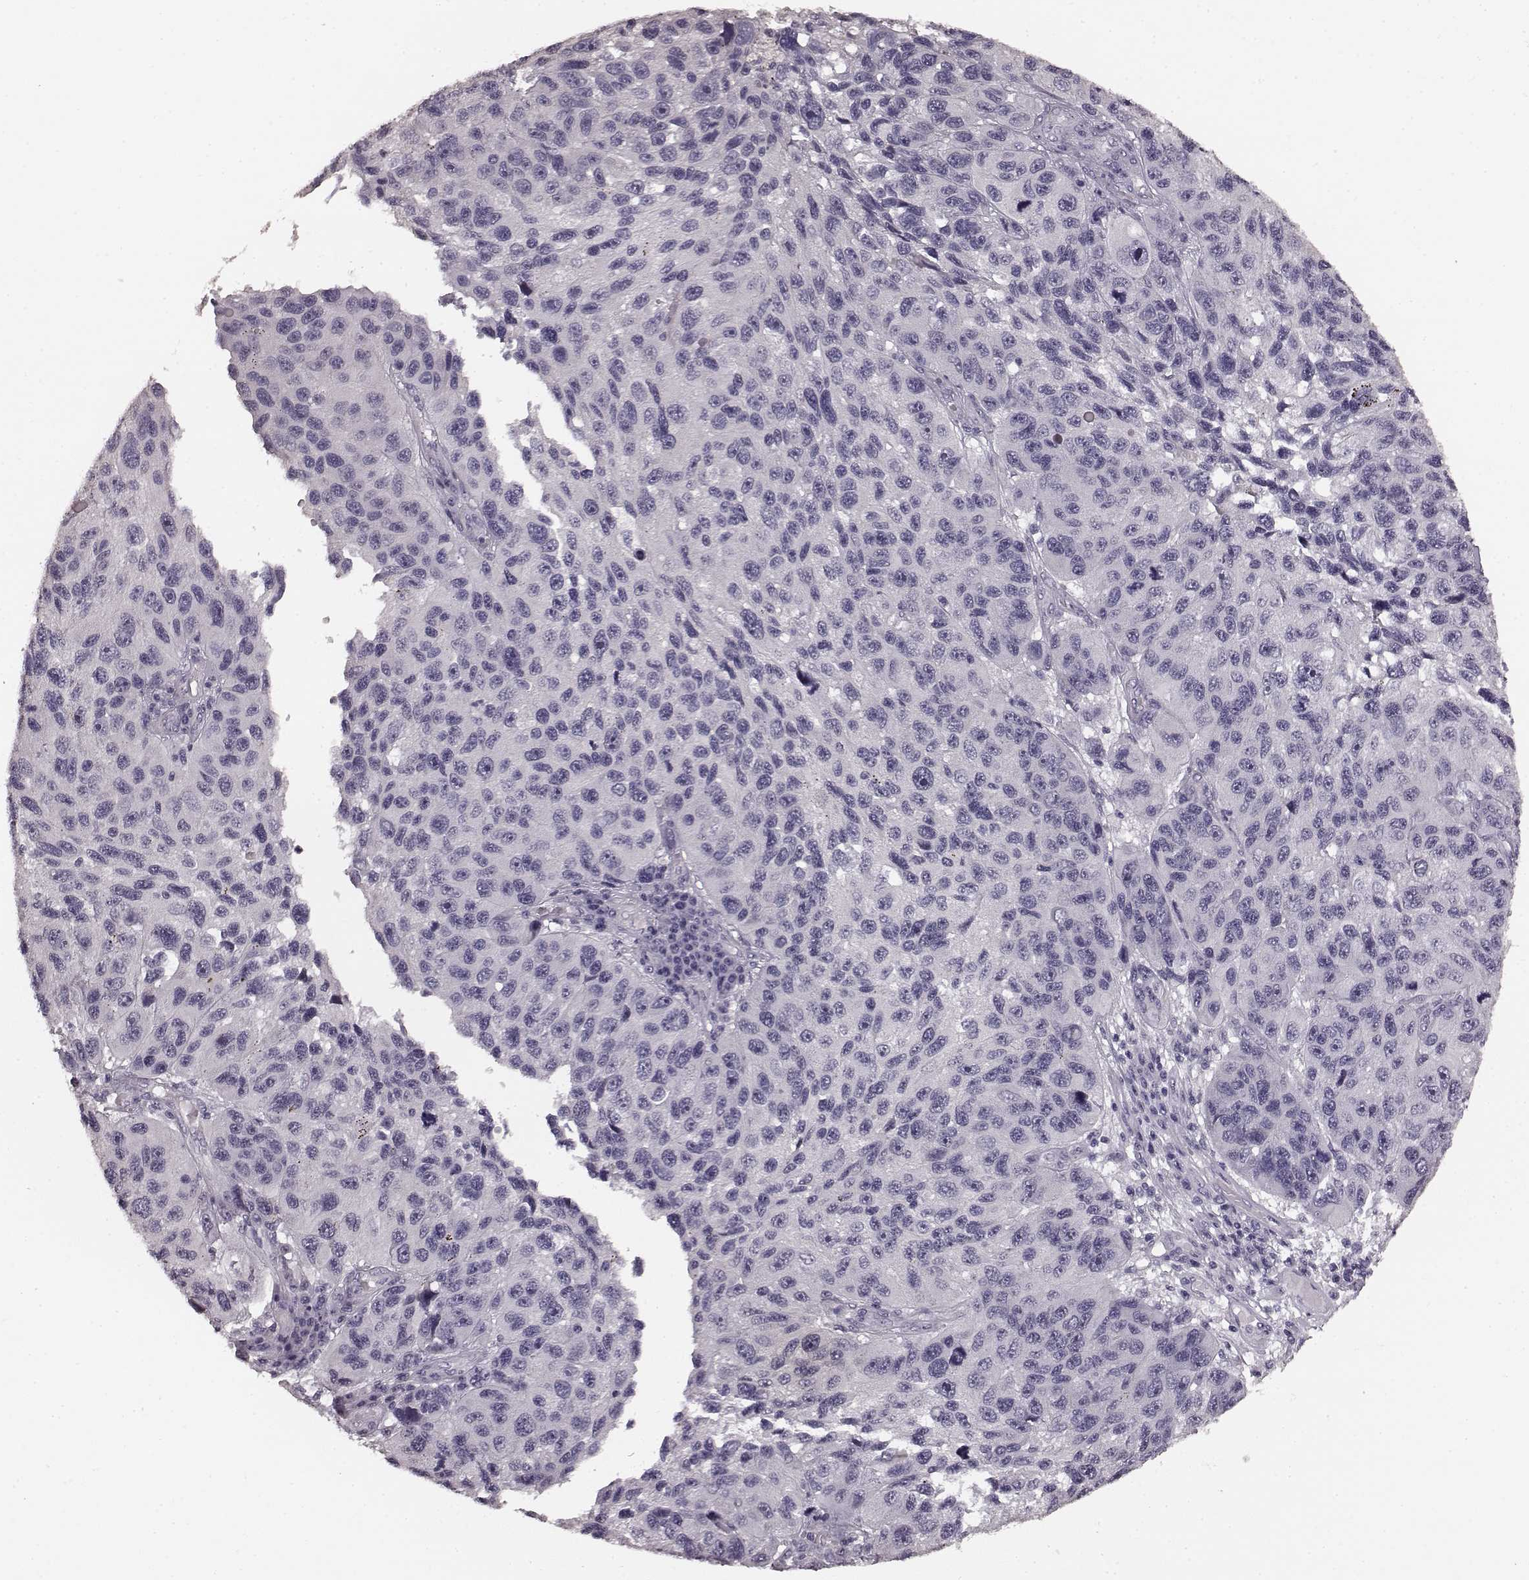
{"staining": {"intensity": "negative", "quantity": "none", "location": "none"}, "tissue": "melanoma", "cell_type": "Tumor cells", "image_type": "cancer", "snomed": [{"axis": "morphology", "description": "Malignant melanoma, NOS"}, {"axis": "topography", "description": "Skin"}], "caption": "Immunohistochemical staining of malignant melanoma reveals no significant positivity in tumor cells. (Immunohistochemistry (ihc), brightfield microscopy, high magnification).", "gene": "RIT2", "patient": {"sex": "male", "age": 53}}